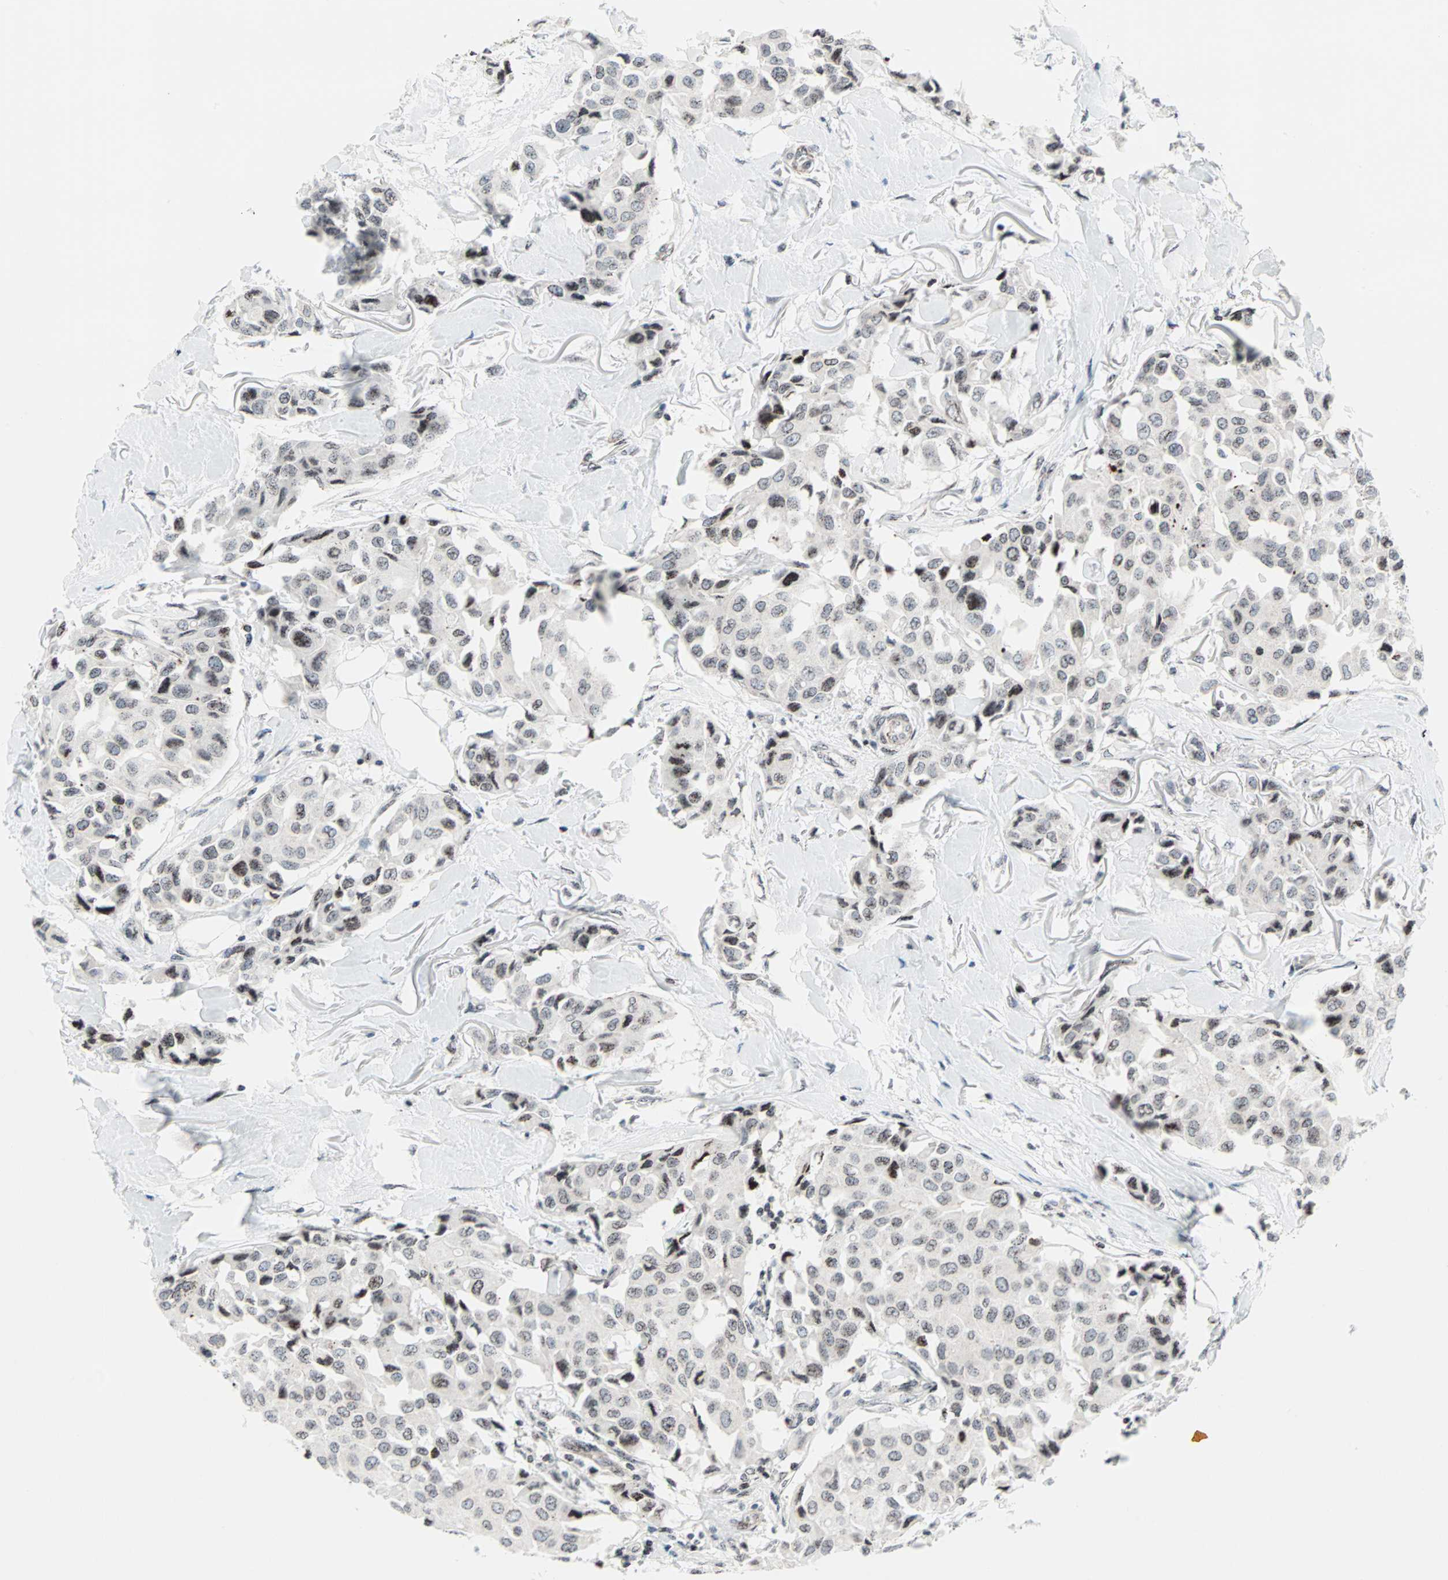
{"staining": {"intensity": "weak", "quantity": ">75%", "location": "nuclear"}, "tissue": "breast cancer", "cell_type": "Tumor cells", "image_type": "cancer", "snomed": [{"axis": "morphology", "description": "Duct carcinoma"}, {"axis": "topography", "description": "Breast"}], "caption": "Tumor cells exhibit weak nuclear staining in about >75% of cells in breast cancer.", "gene": "CENPA", "patient": {"sex": "female", "age": 80}}